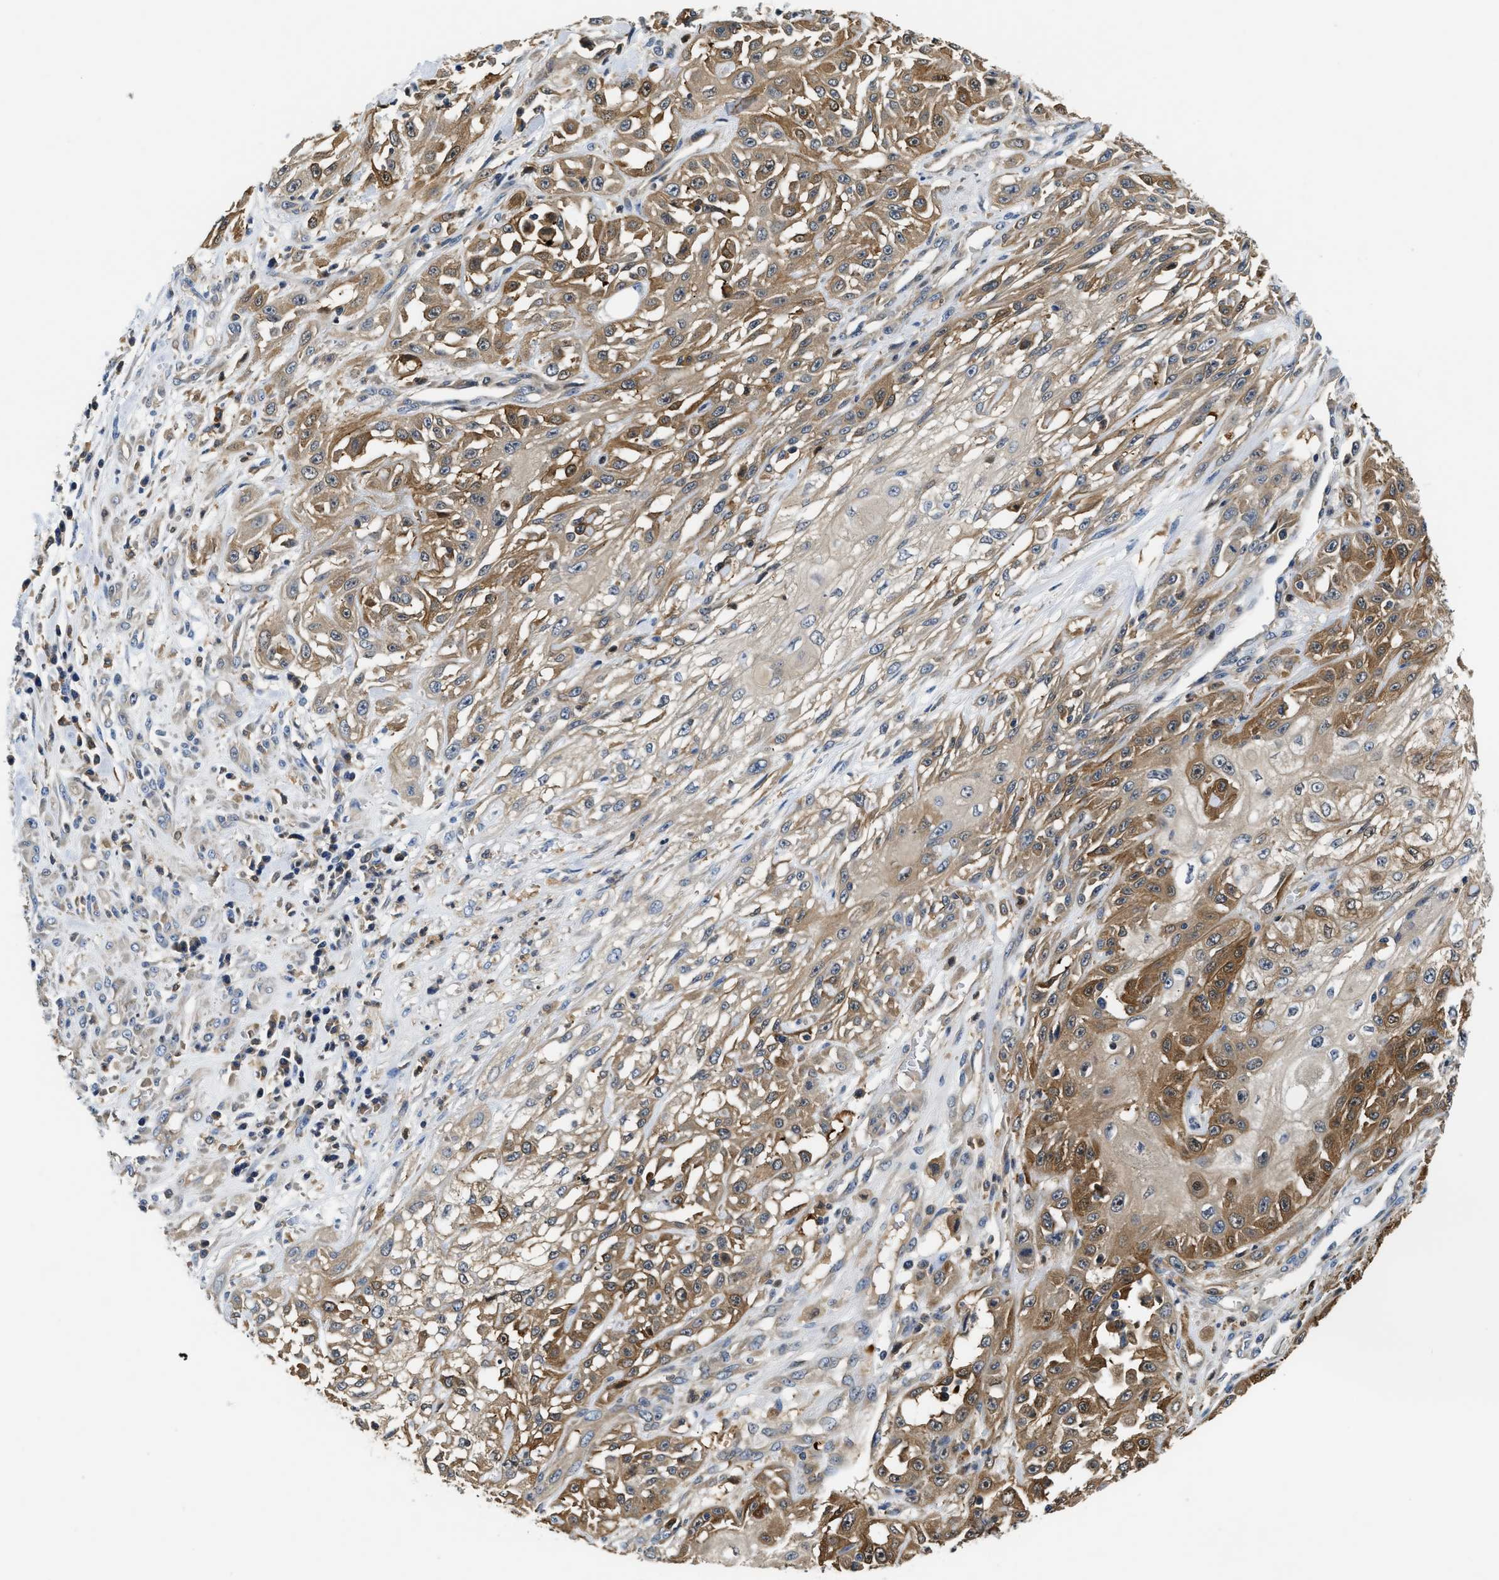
{"staining": {"intensity": "moderate", "quantity": ">75%", "location": "cytoplasmic/membranous"}, "tissue": "skin cancer", "cell_type": "Tumor cells", "image_type": "cancer", "snomed": [{"axis": "morphology", "description": "Squamous cell carcinoma, NOS"}, {"axis": "morphology", "description": "Squamous cell carcinoma, metastatic, NOS"}, {"axis": "topography", "description": "Skin"}, {"axis": "topography", "description": "Lymph node"}], "caption": "Immunohistochemistry (IHC) image of skin cancer stained for a protein (brown), which displays medium levels of moderate cytoplasmic/membranous staining in approximately >75% of tumor cells.", "gene": "OSTF1", "patient": {"sex": "male", "age": 75}}